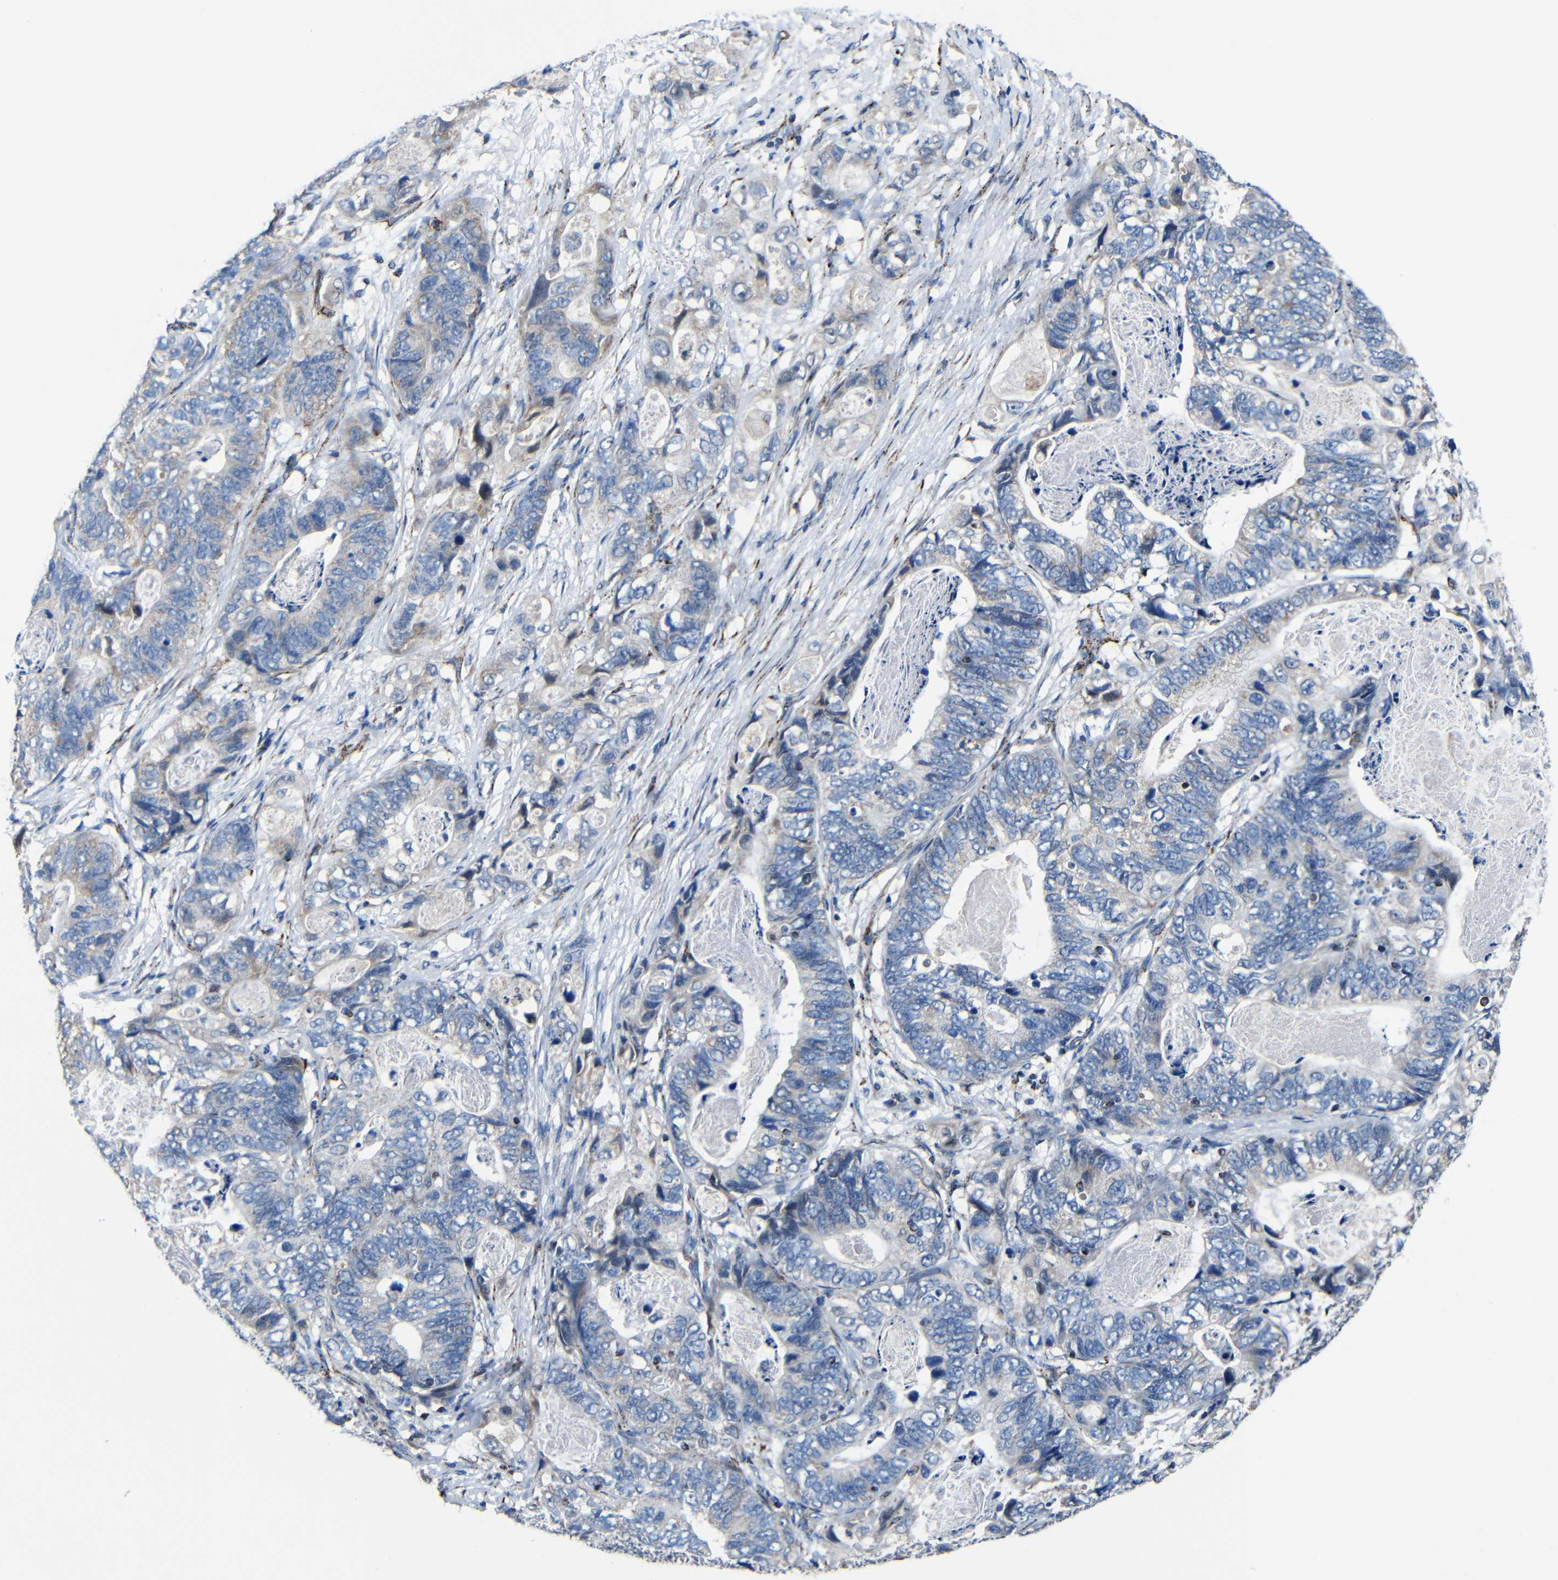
{"staining": {"intensity": "negative", "quantity": "none", "location": "none"}, "tissue": "stomach cancer", "cell_type": "Tumor cells", "image_type": "cancer", "snomed": [{"axis": "morphology", "description": "Adenocarcinoma, NOS"}, {"axis": "topography", "description": "Stomach"}], "caption": "DAB immunohistochemical staining of stomach cancer (adenocarcinoma) reveals no significant staining in tumor cells.", "gene": "CA5B", "patient": {"sex": "female", "age": 89}}